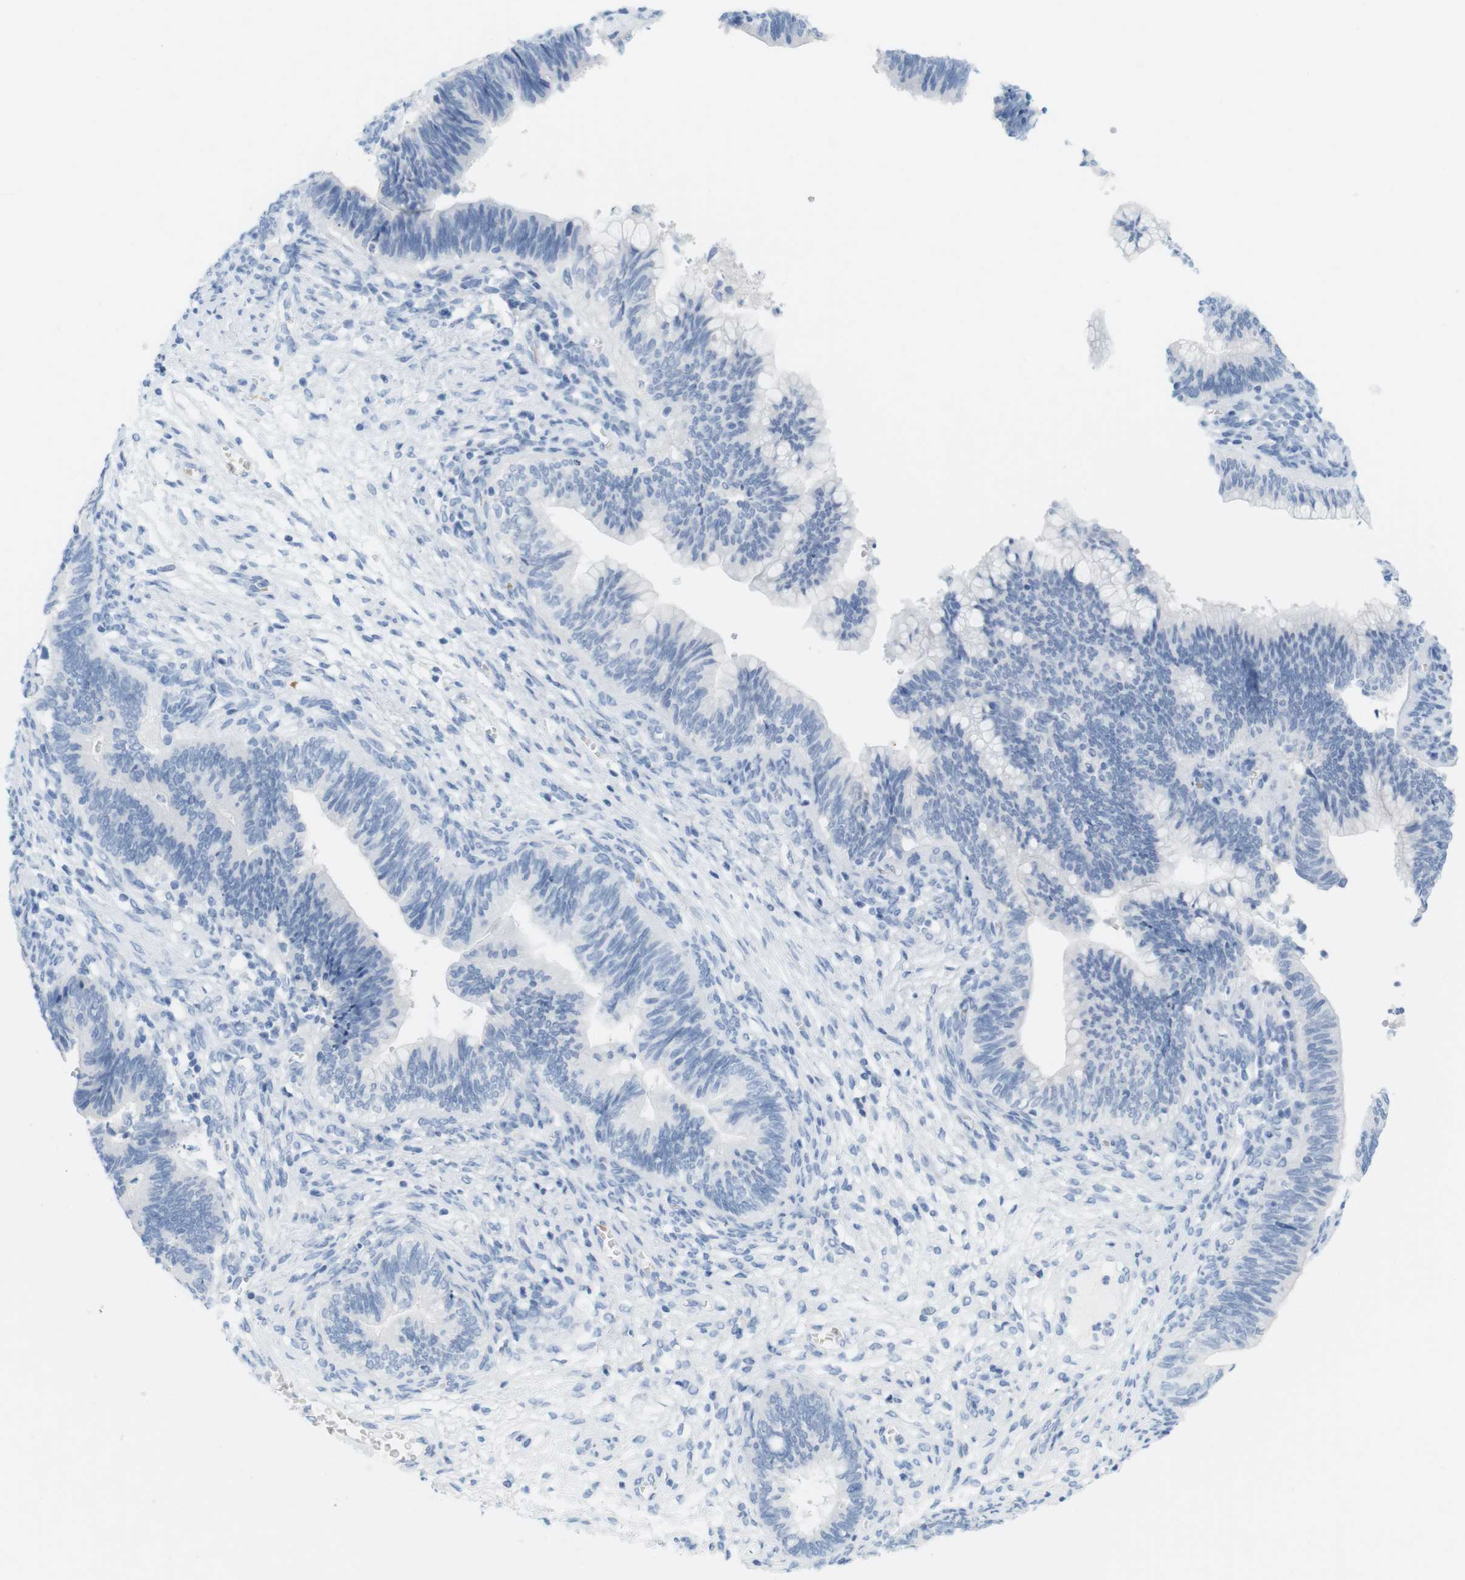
{"staining": {"intensity": "negative", "quantity": "none", "location": "none"}, "tissue": "cervical cancer", "cell_type": "Tumor cells", "image_type": "cancer", "snomed": [{"axis": "morphology", "description": "Adenocarcinoma, NOS"}, {"axis": "topography", "description": "Cervix"}], "caption": "Cervical adenocarcinoma was stained to show a protein in brown. There is no significant positivity in tumor cells.", "gene": "TNNT2", "patient": {"sex": "female", "age": 44}}